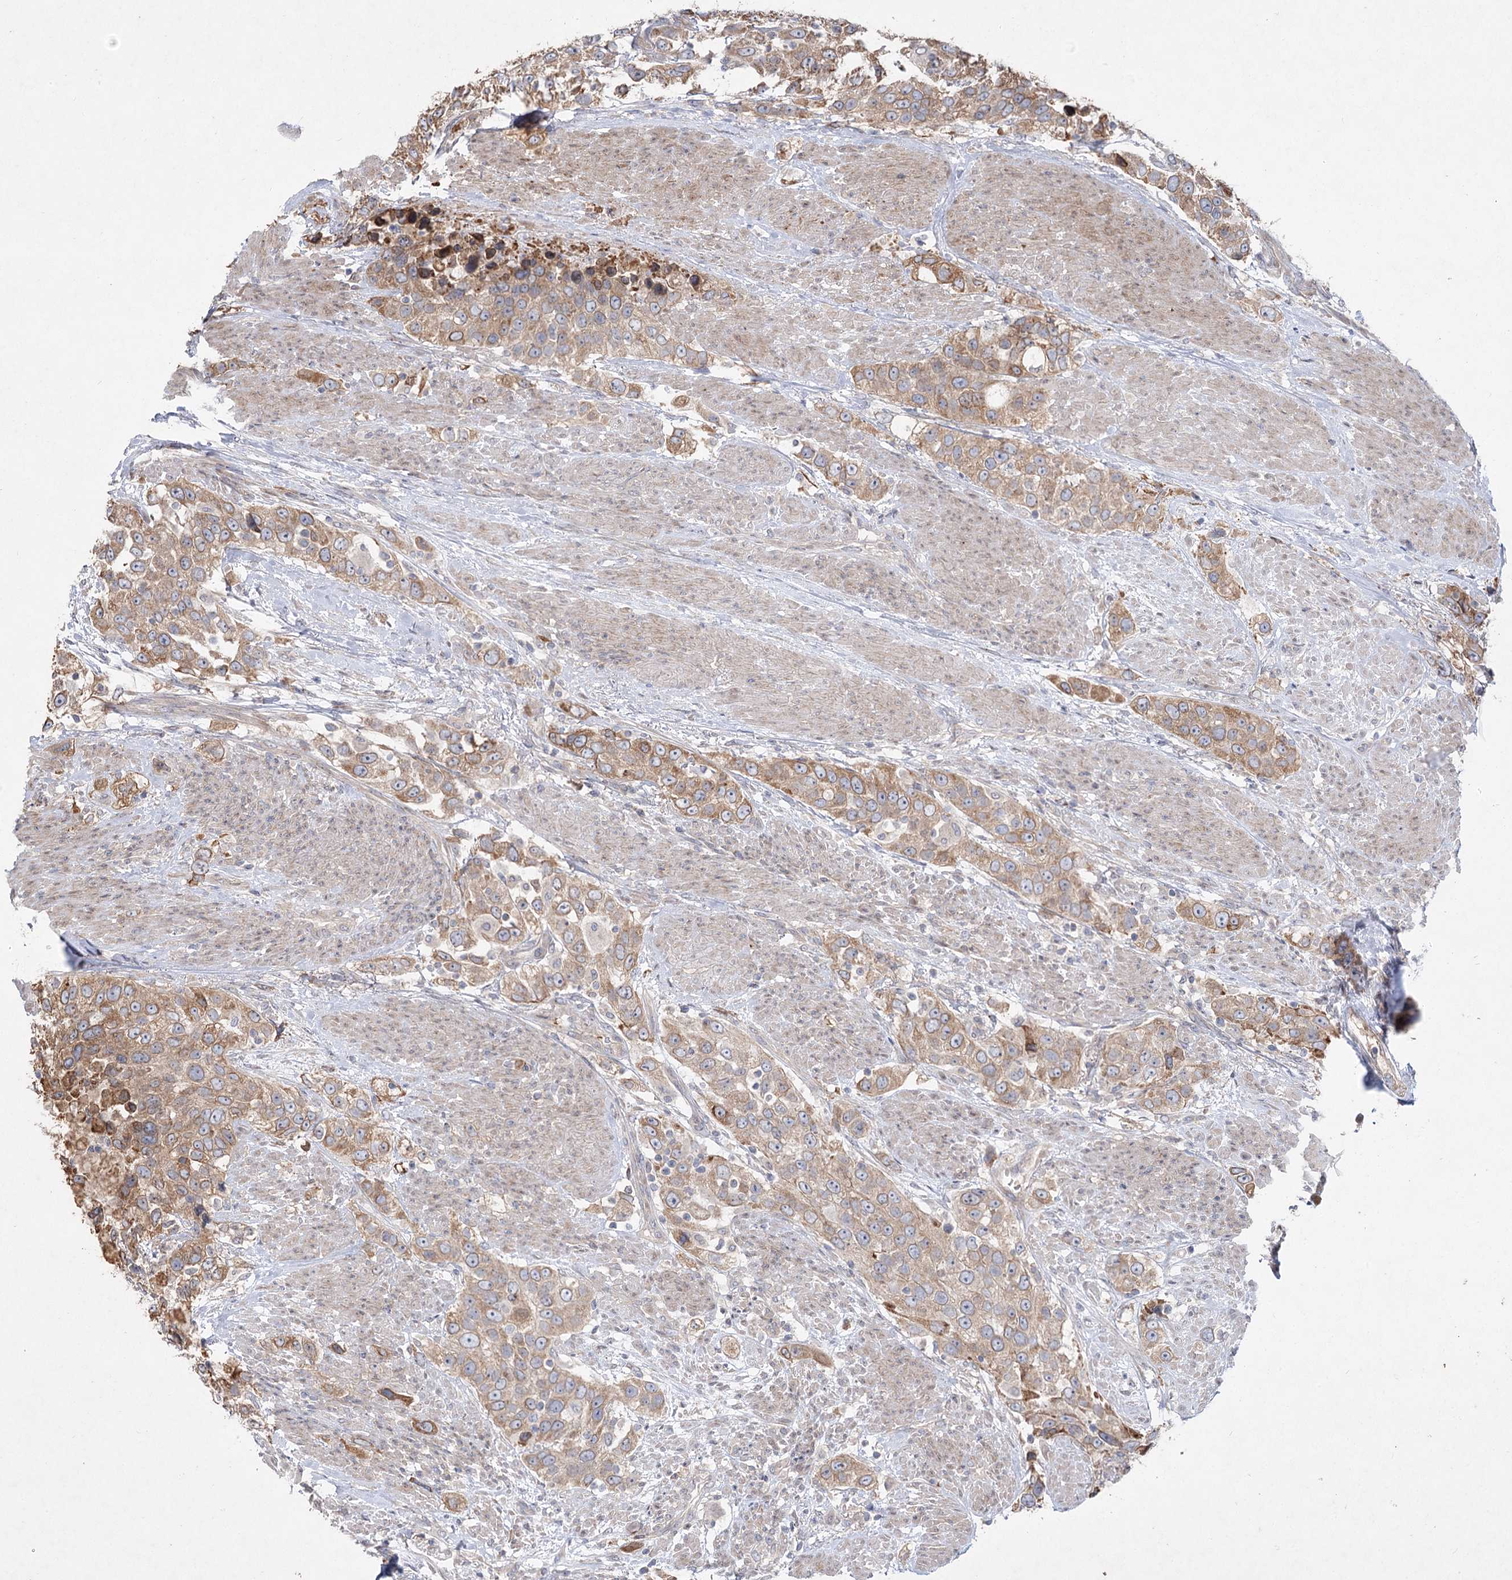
{"staining": {"intensity": "moderate", "quantity": ">75%", "location": "cytoplasmic/membranous"}, "tissue": "urothelial cancer", "cell_type": "Tumor cells", "image_type": "cancer", "snomed": [{"axis": "morphology", "description": "Urothelial carcinoma, High grade"}, {"axis": "topography", "description": "Urinary bladder"}], "caption": "The image exhibits immunohistochemical staining of urothelial carcinoma (high-grade). There is moderate cytoplasmic/membranous positivity is identified in about >75% of tumor cells.", "gene": "SH3BP5L", "patient": {"sex": "female", "age": 80}}